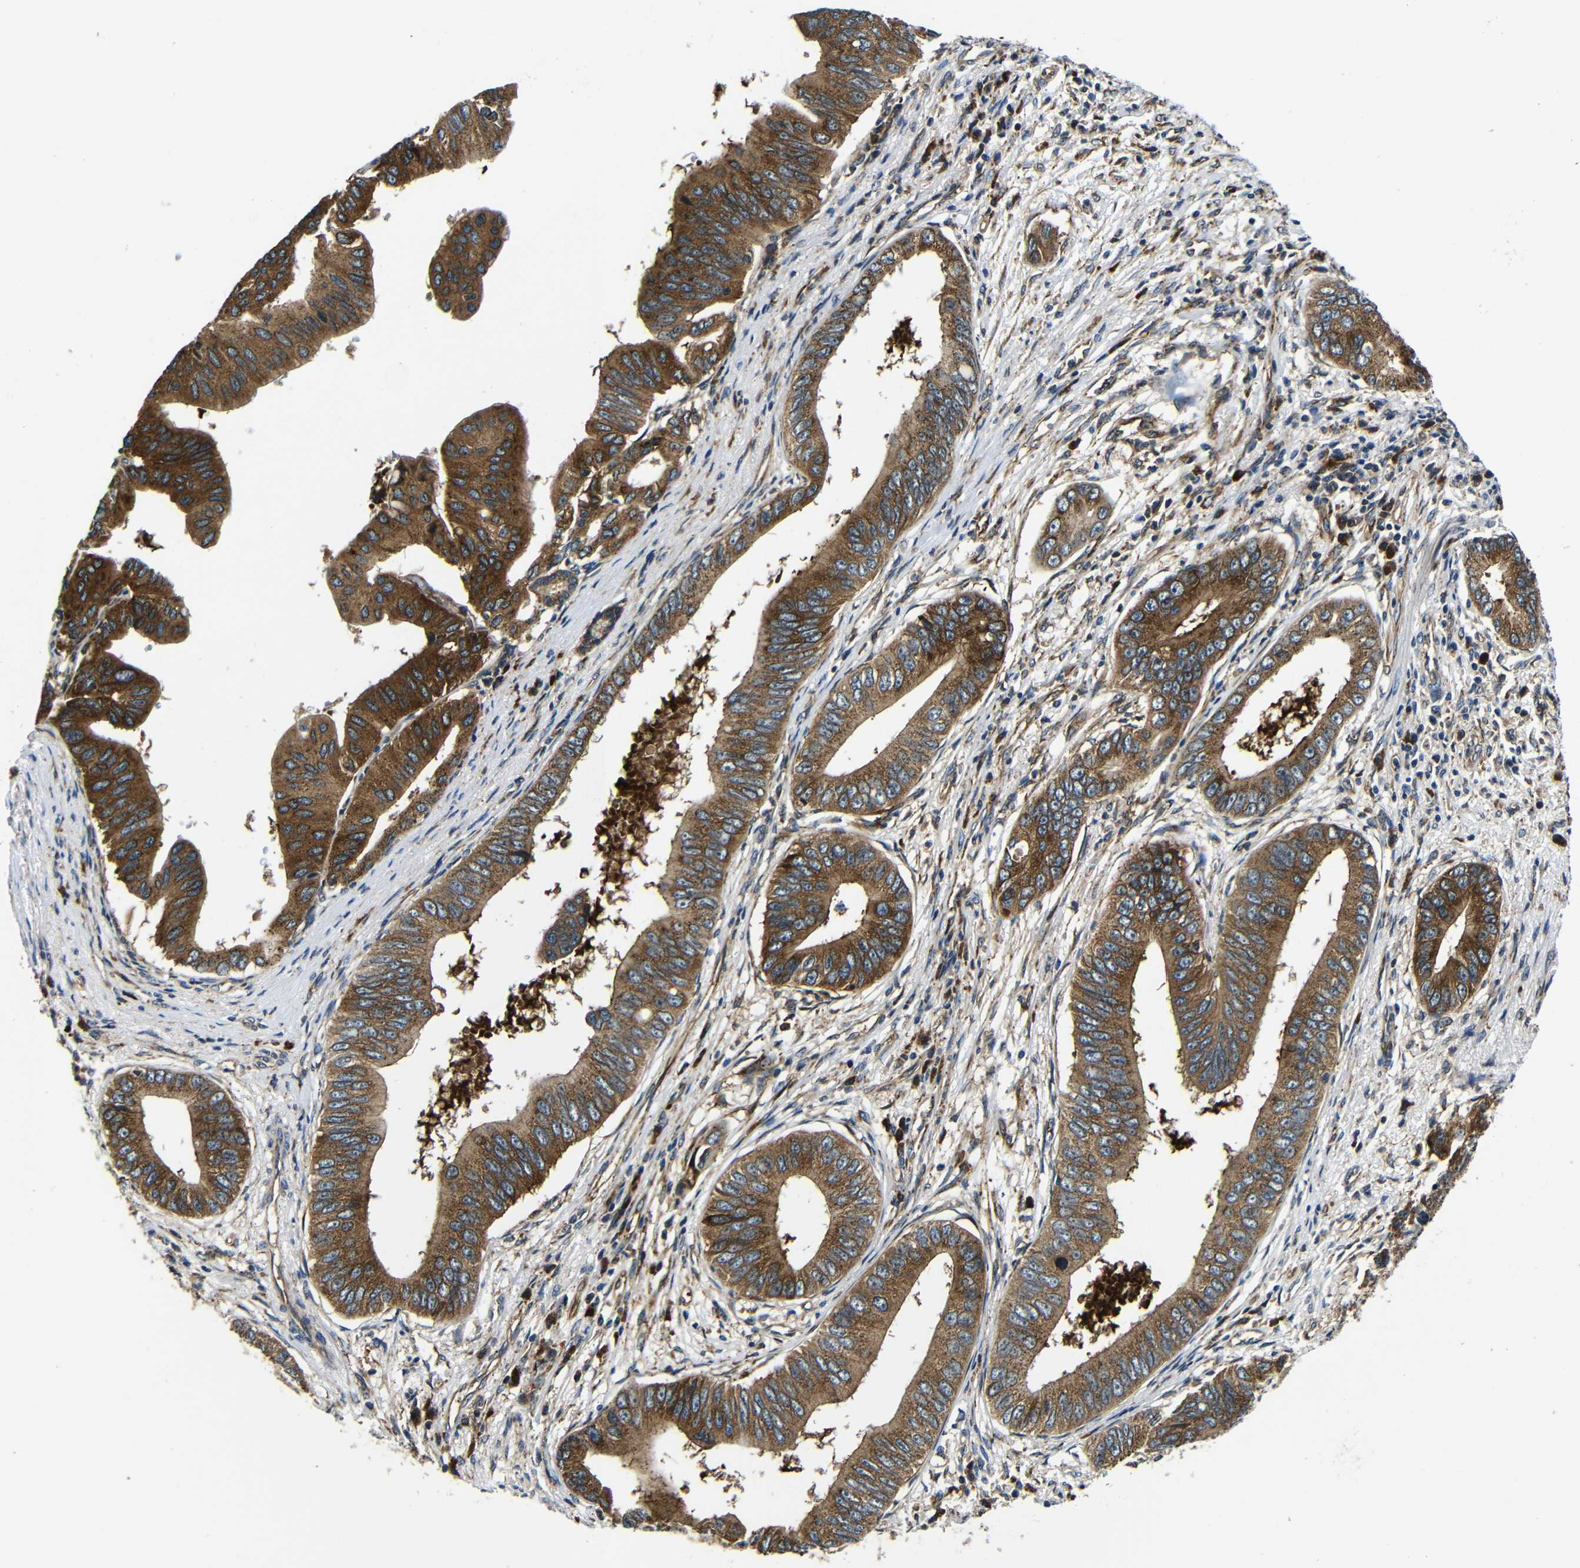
{"staining": {"intensity": "strong", "quantity": ">75%", "location": "cytoplasmic/membranous"}, "tissue": "pancreatic cancer", "cell_type": "Tumor cells", "image_type": "cancer", "snomed": [{"axis": "morphology", "description": "Adenocarcinoma, NOS"}, {"axis": "topography", "description": "Pancreas"}], "caption": "This micrograph reveals immunohistochemistry (IHC) staining of human adenocarcinoma (pancreatic), with high strong cytoplasmic/membranous expression in approximately >75% of tumor cells.", "gene": "ABCE1", "patient": {"sex": "male", "age": 77}}